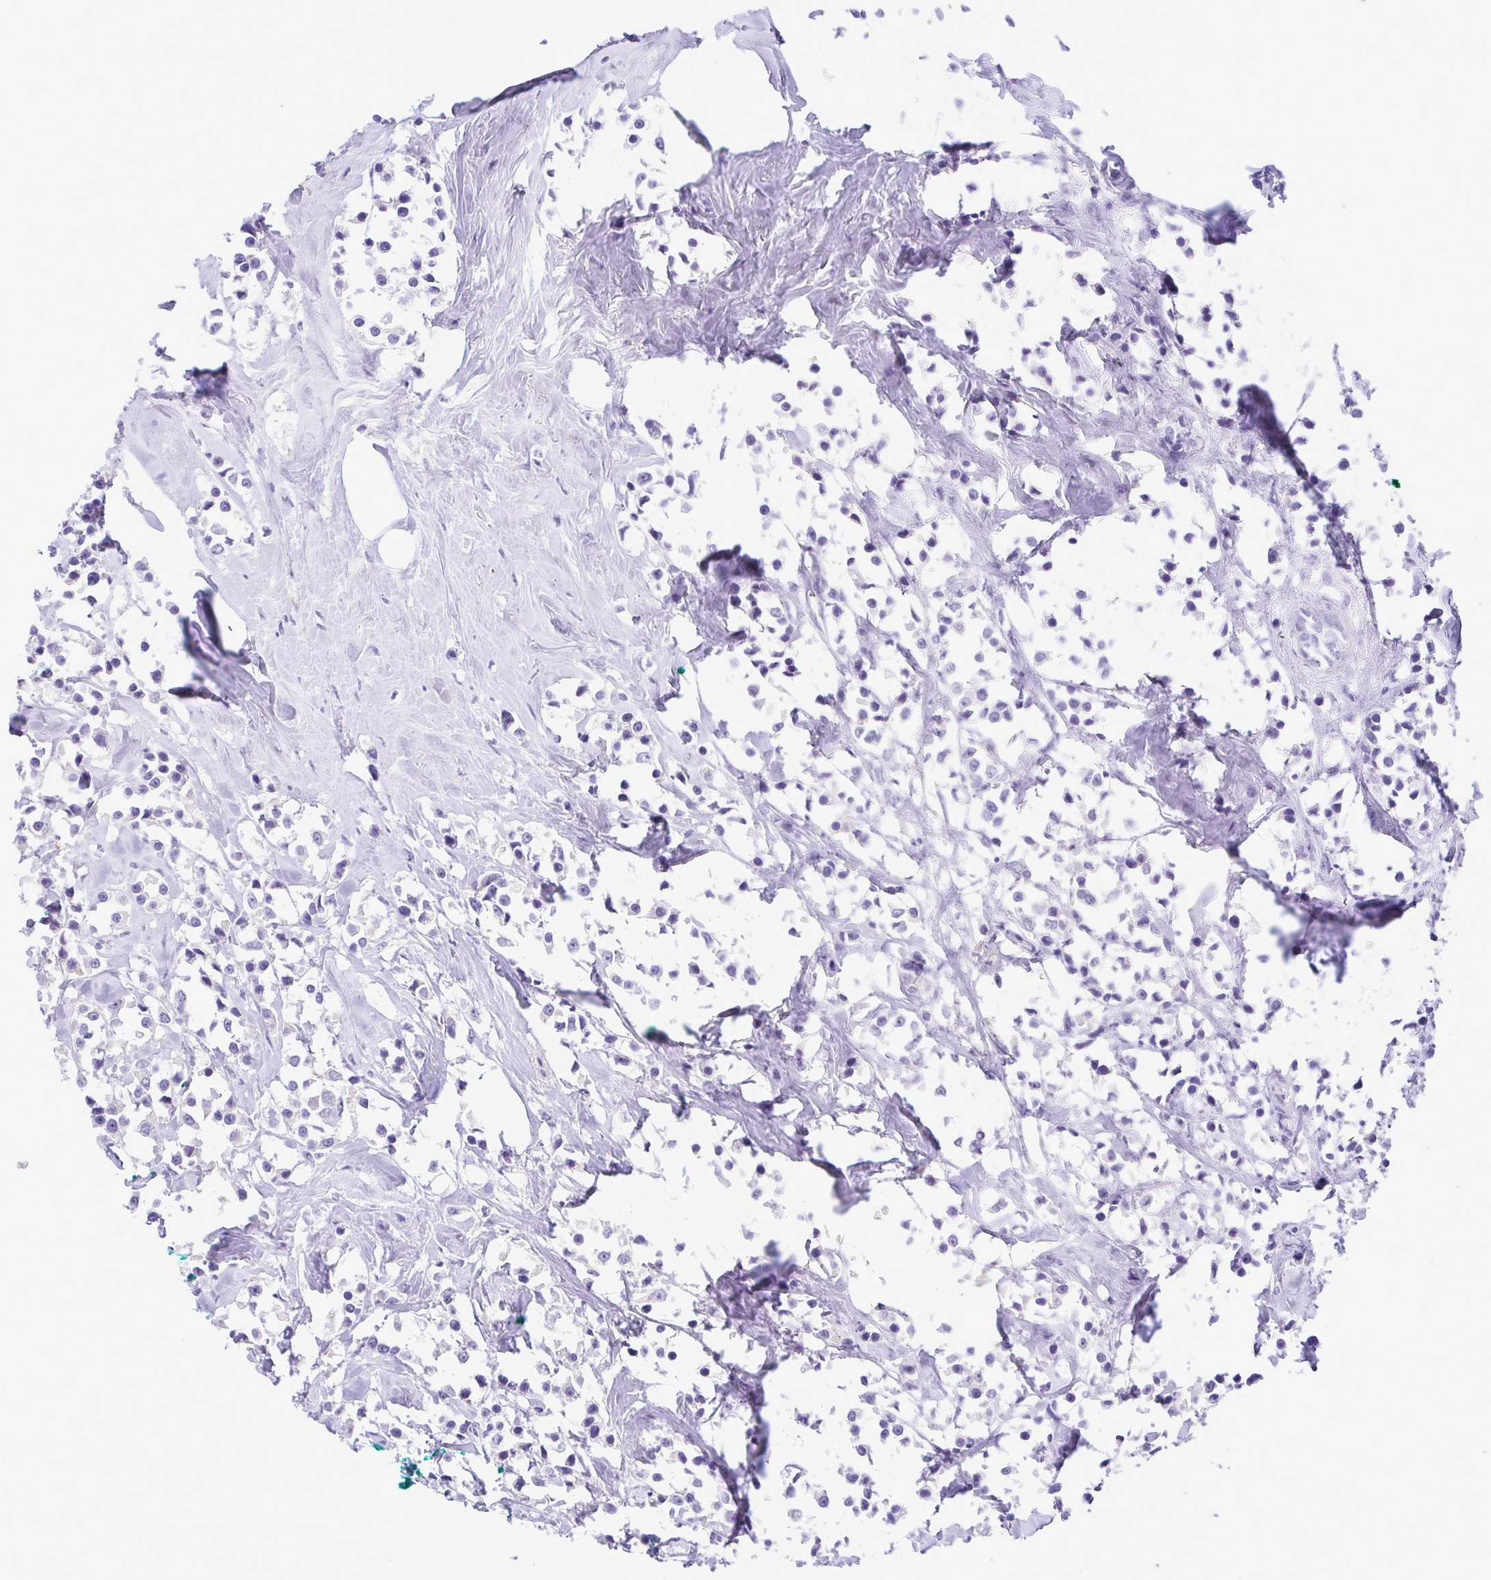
{"staining": {"intensity": "negative", "quantity": "none", "location": "none"}, "tissue": "breast cancer", "cell_type": "Tumor cells", "image_type": "cancer", "snomed": [{"axis": "morphology", "description": "Duct carcinoma"}, {"axis": "topography", "description": "Breast"}], "caption": "The micrograph demonstrates no staining of tumor cells in breast cancer.", "gene": "GPR182", "patient": {"sex": "female", "age": 80}}